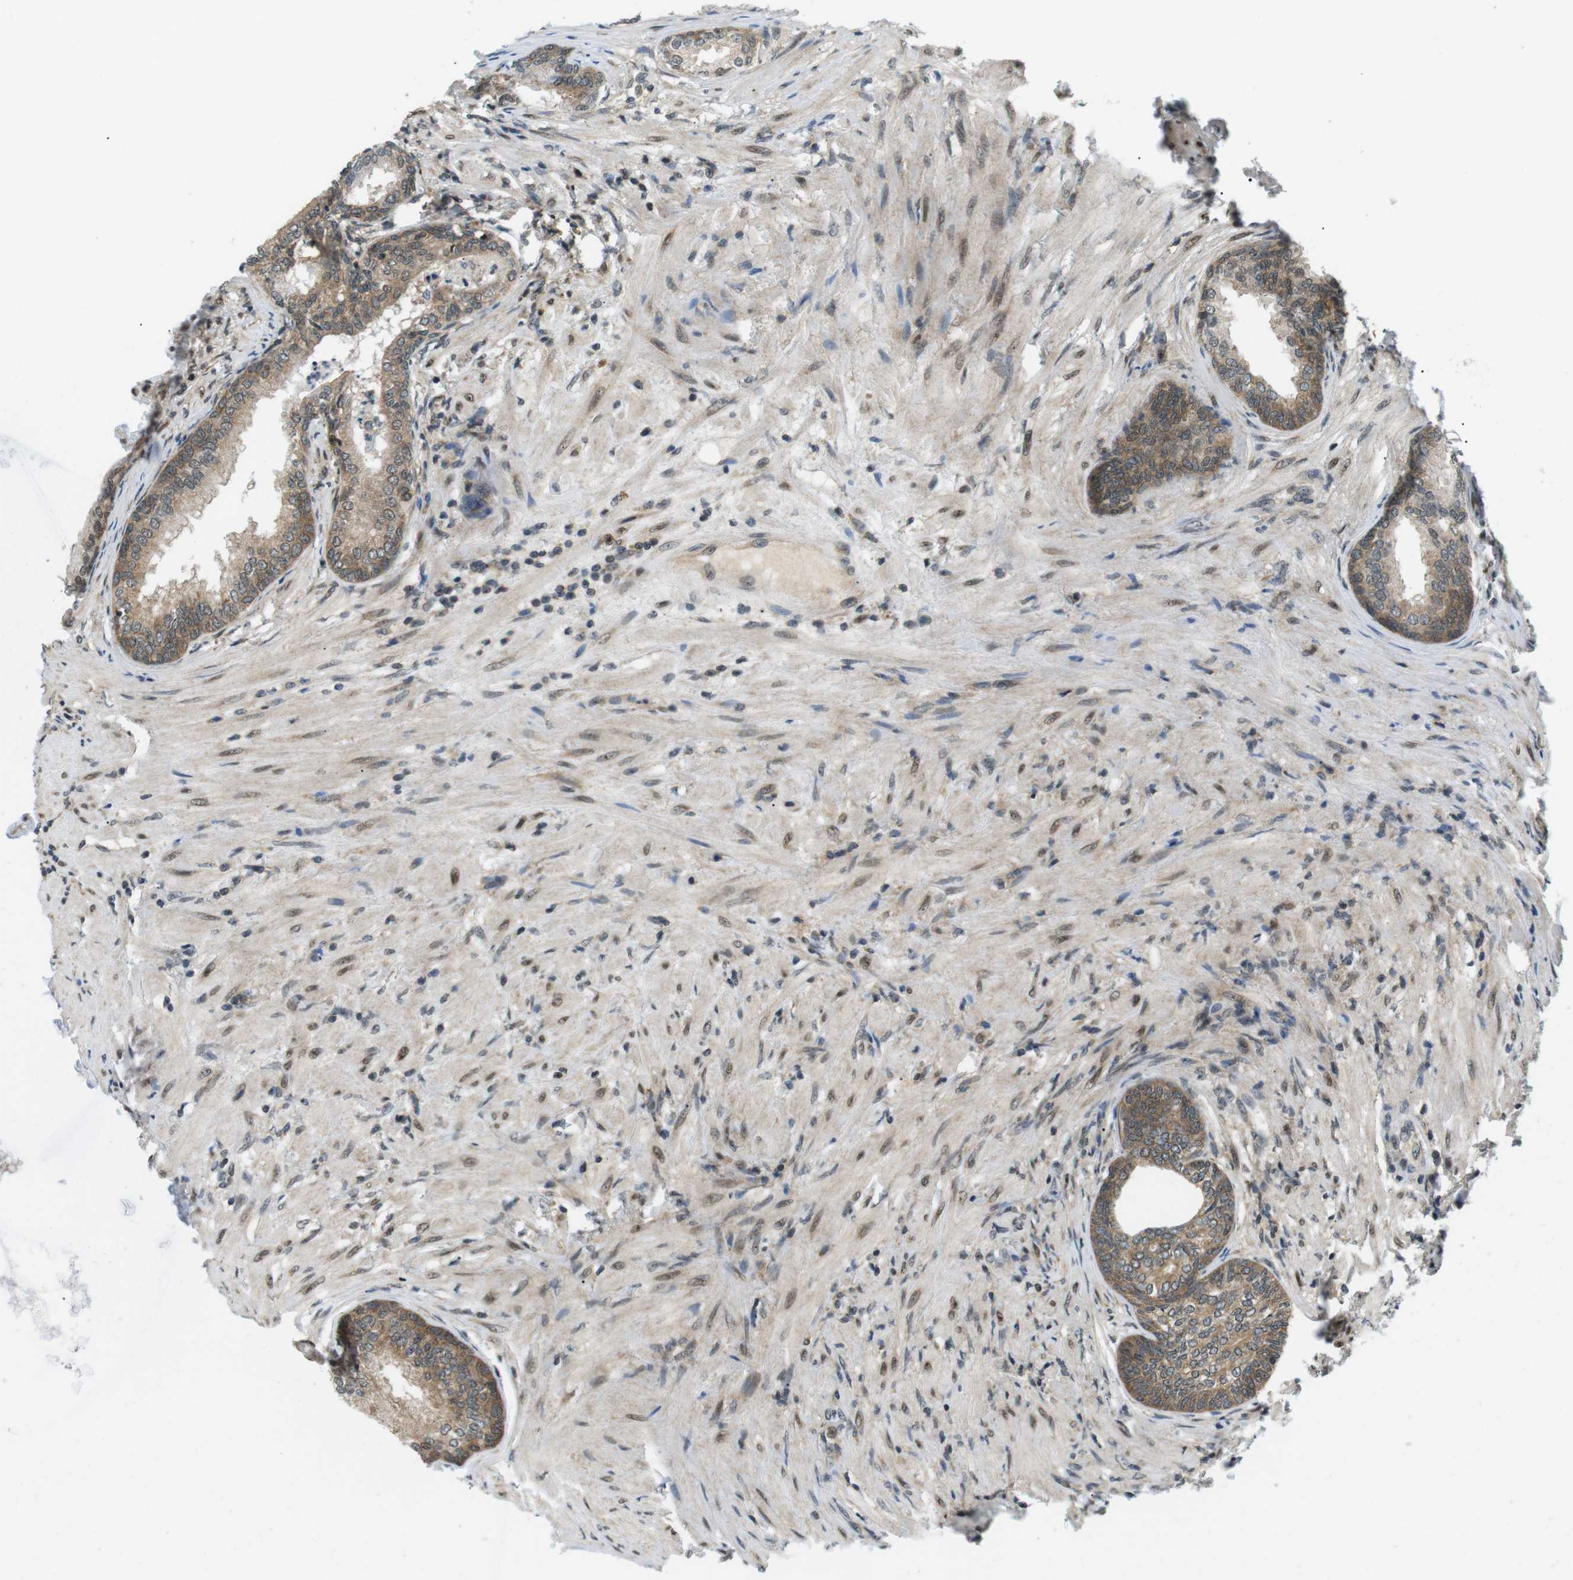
{"staining": {"intensity": "moderate", "quantity": ">75%", "location": "cytoplasmic/membranous,nuclear"}, "tissue": "prostate", "cell_type": "Glandular cells", "image_type": "normal", "snomed": [{"axis": "morphology", "description": "Normal tissue, NOS"}, {"axis": "topography", "description": "Prostate"}], "caption": "This is a photomicrograph of immunohistochemistry staining of unremarkable prostate, which shows moderate expression in the cytoplasmic/membranous,nuclear of glandular cells.", "gene": "CSNK2B", "patient": {"sex": "male", "age": 76}}